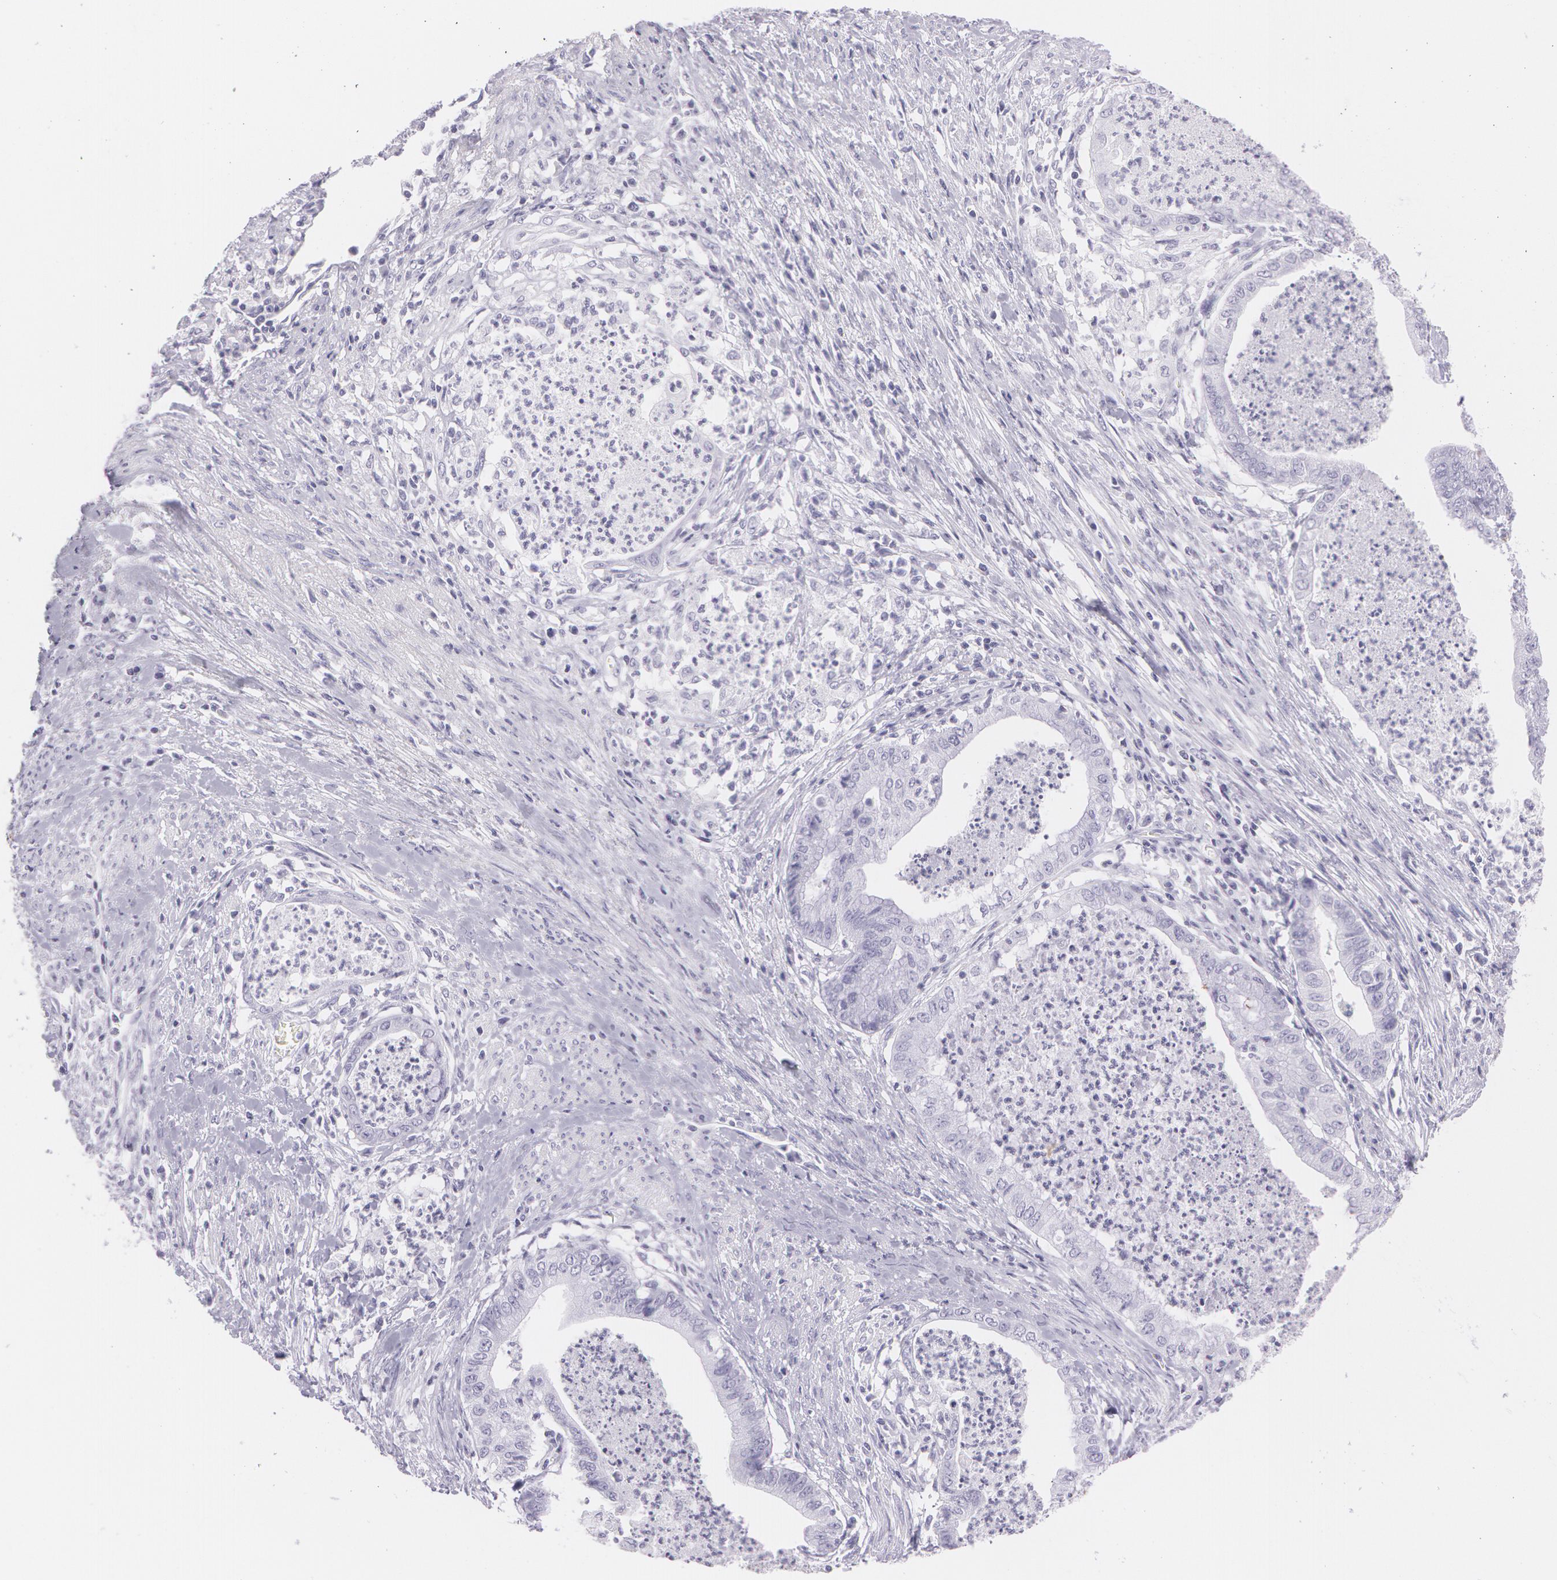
{"staining": {"intensity": "negative", "quantity": "none", "location": "none"}, "tissue": "endometrial cancer", "cell_type": "Tumor cells", "image_type": "cancer", "snomed": [{"axis": "morphology", "description": "Necrosis, NOS"}, {"axis": "morphology", "description": "Adenocarcinoma, NOS"}, {"axis": "topography", "description": "Endometrium"}], "caption": "Protein analysis of endometrial cancer demonstrates no significant expression in tumor cells.", "gene": "SNCG", "patient": {"sex": "female", "age": 79}}